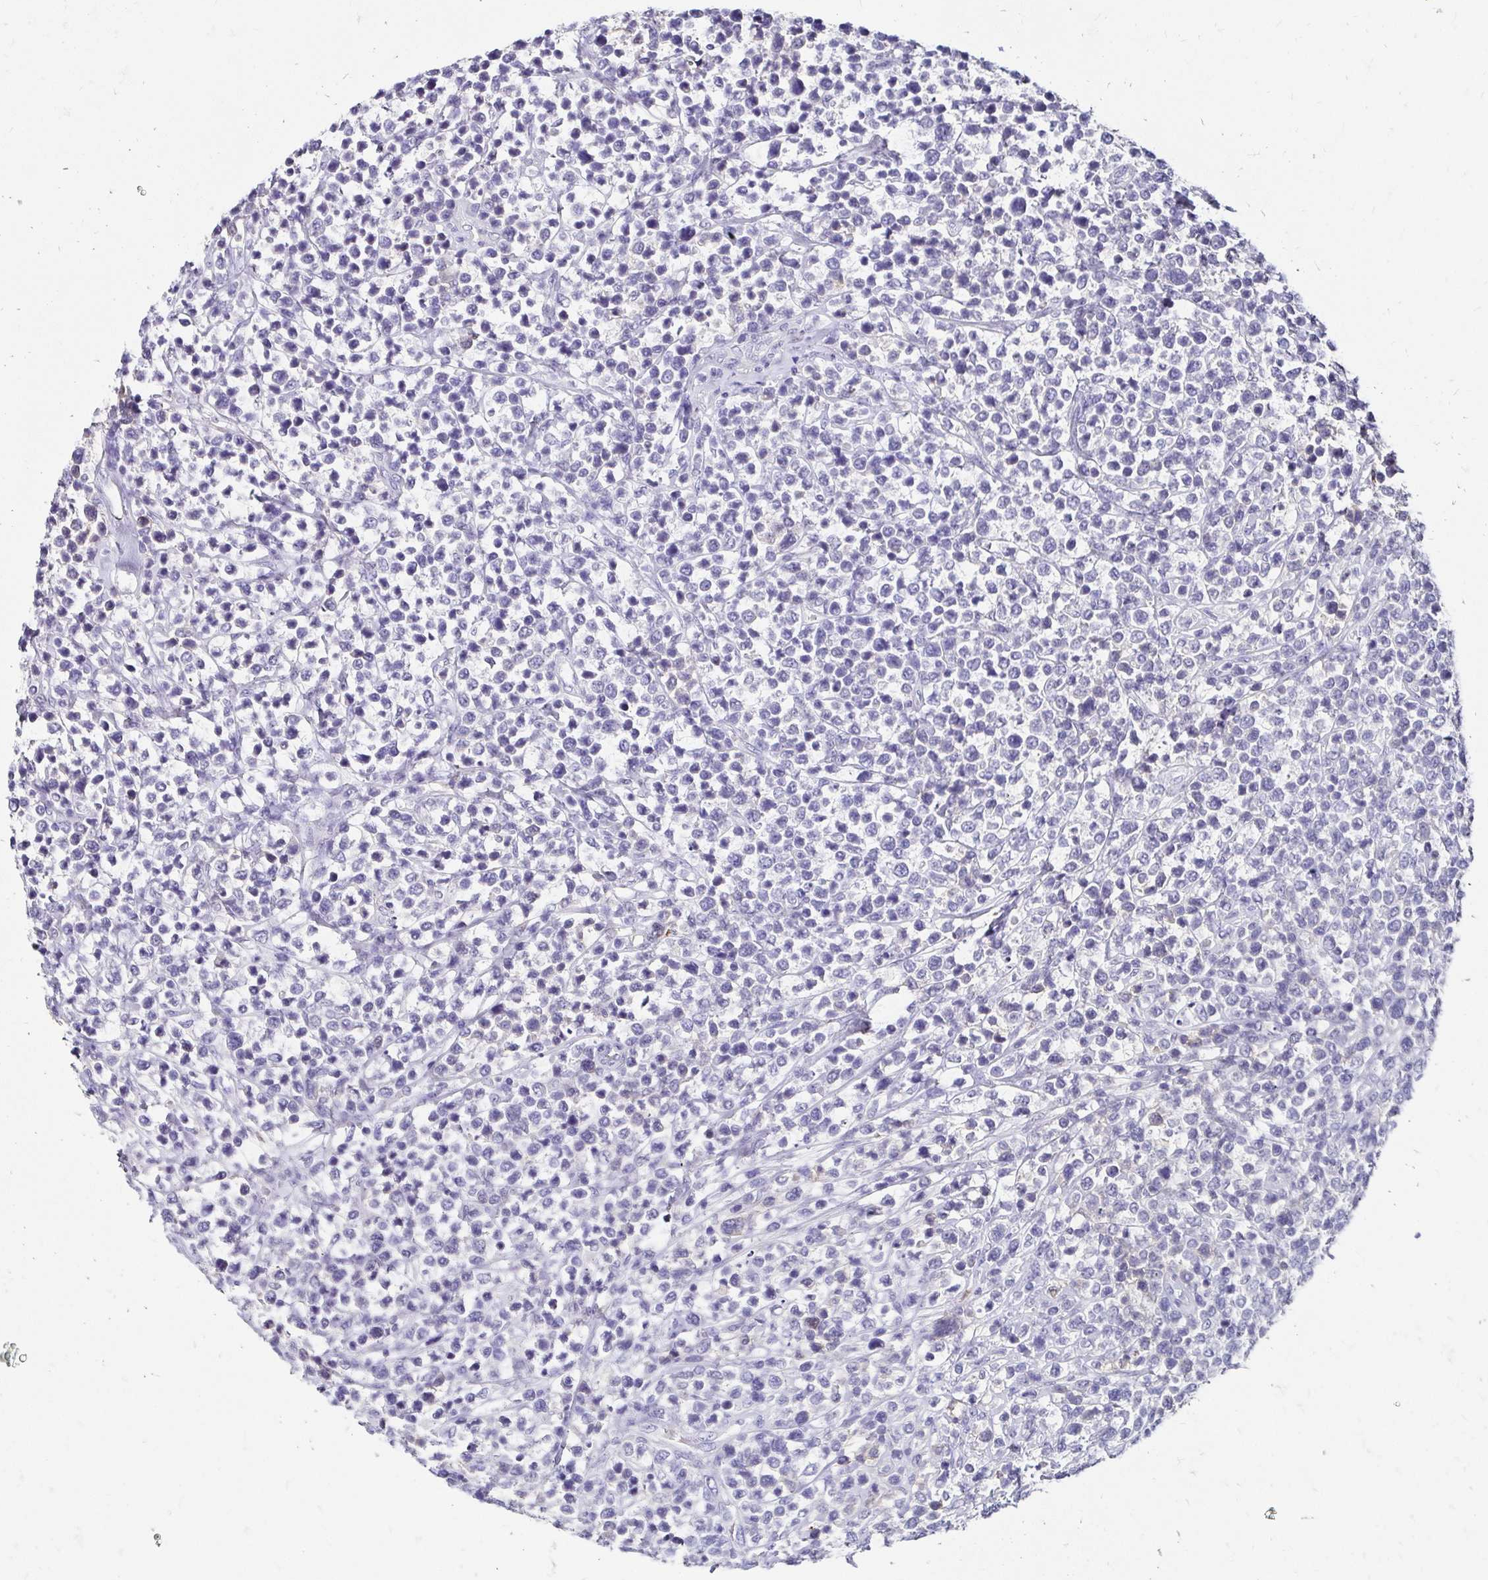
{"staining": {"intensity": "negative", "quantity": "none", "location": "none"}, "tissue": "lymphoma", "cell_type": "Tumor cells", "image_type": "cancer", "snomed": [{"axis": "morphology", "description": "Malignant lymphoma, non-Hodgkin's type, High grade"}, {"axis": "topography", "description": "Soft tissue"}], "caption": "Immunohistochemistry of lymphoma displays no positivity in tumor cells.", "gene": "SCG3", "patient": {"sex": "female", "age": 56}}